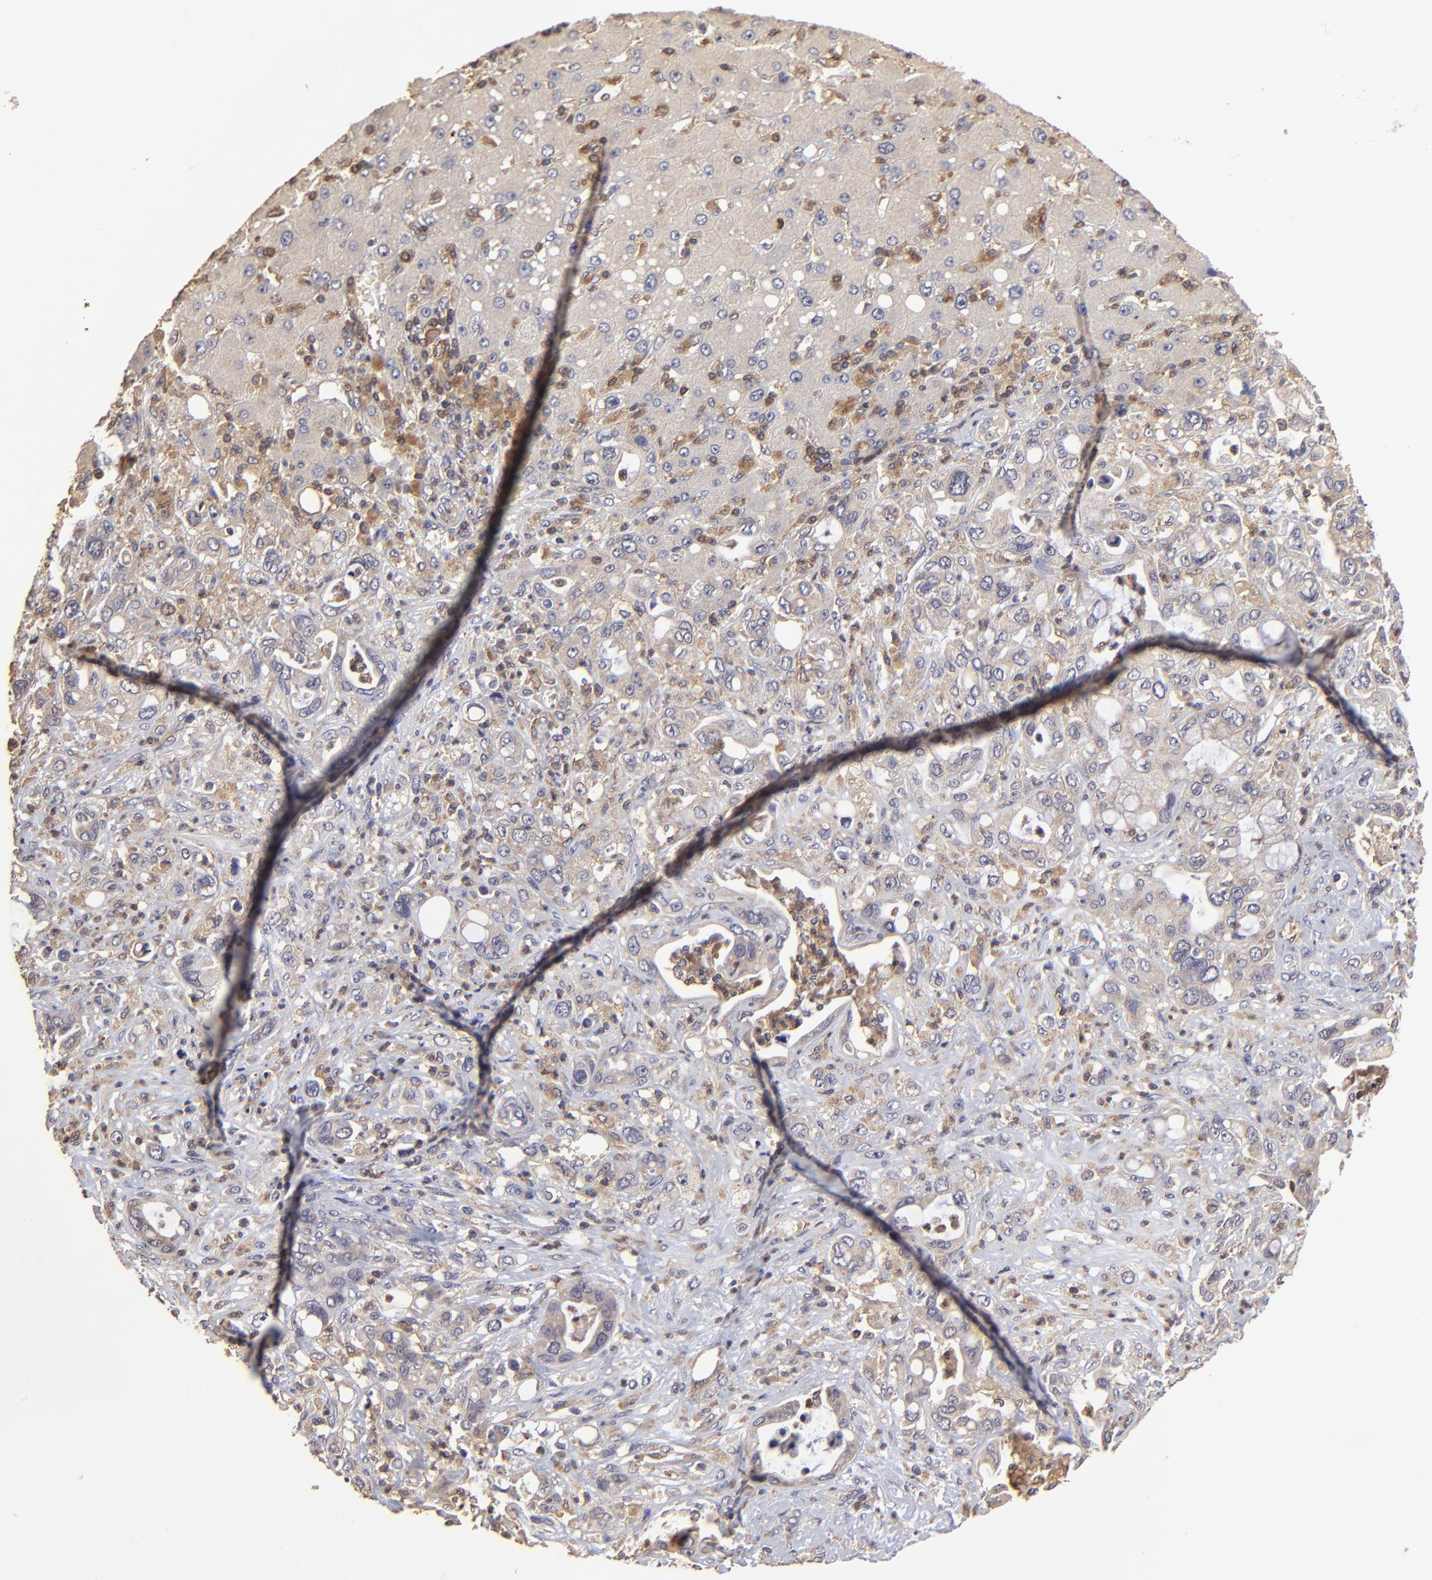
{"staining": {"intensity": "weak", "quantity": ">75%", "location": "cytoplasmic/membranous"}, "tissue": "liver cancer", "cell_type": "Tumor cells", "image_type": "cancer", "snomed": [{"axis": "morphology", "description": "Cholangiocarcinoma"}, {"axis": "topography", "description": "Liver"}], "caption": "Human cholangiocarcinoma (liver) stained with a brown dye demonstrates weak cytoplasmic/membranous positive staining in about >75% of tumor cells.", "gene": "STON2", "patient": {"sex": "female", "age": 65}}